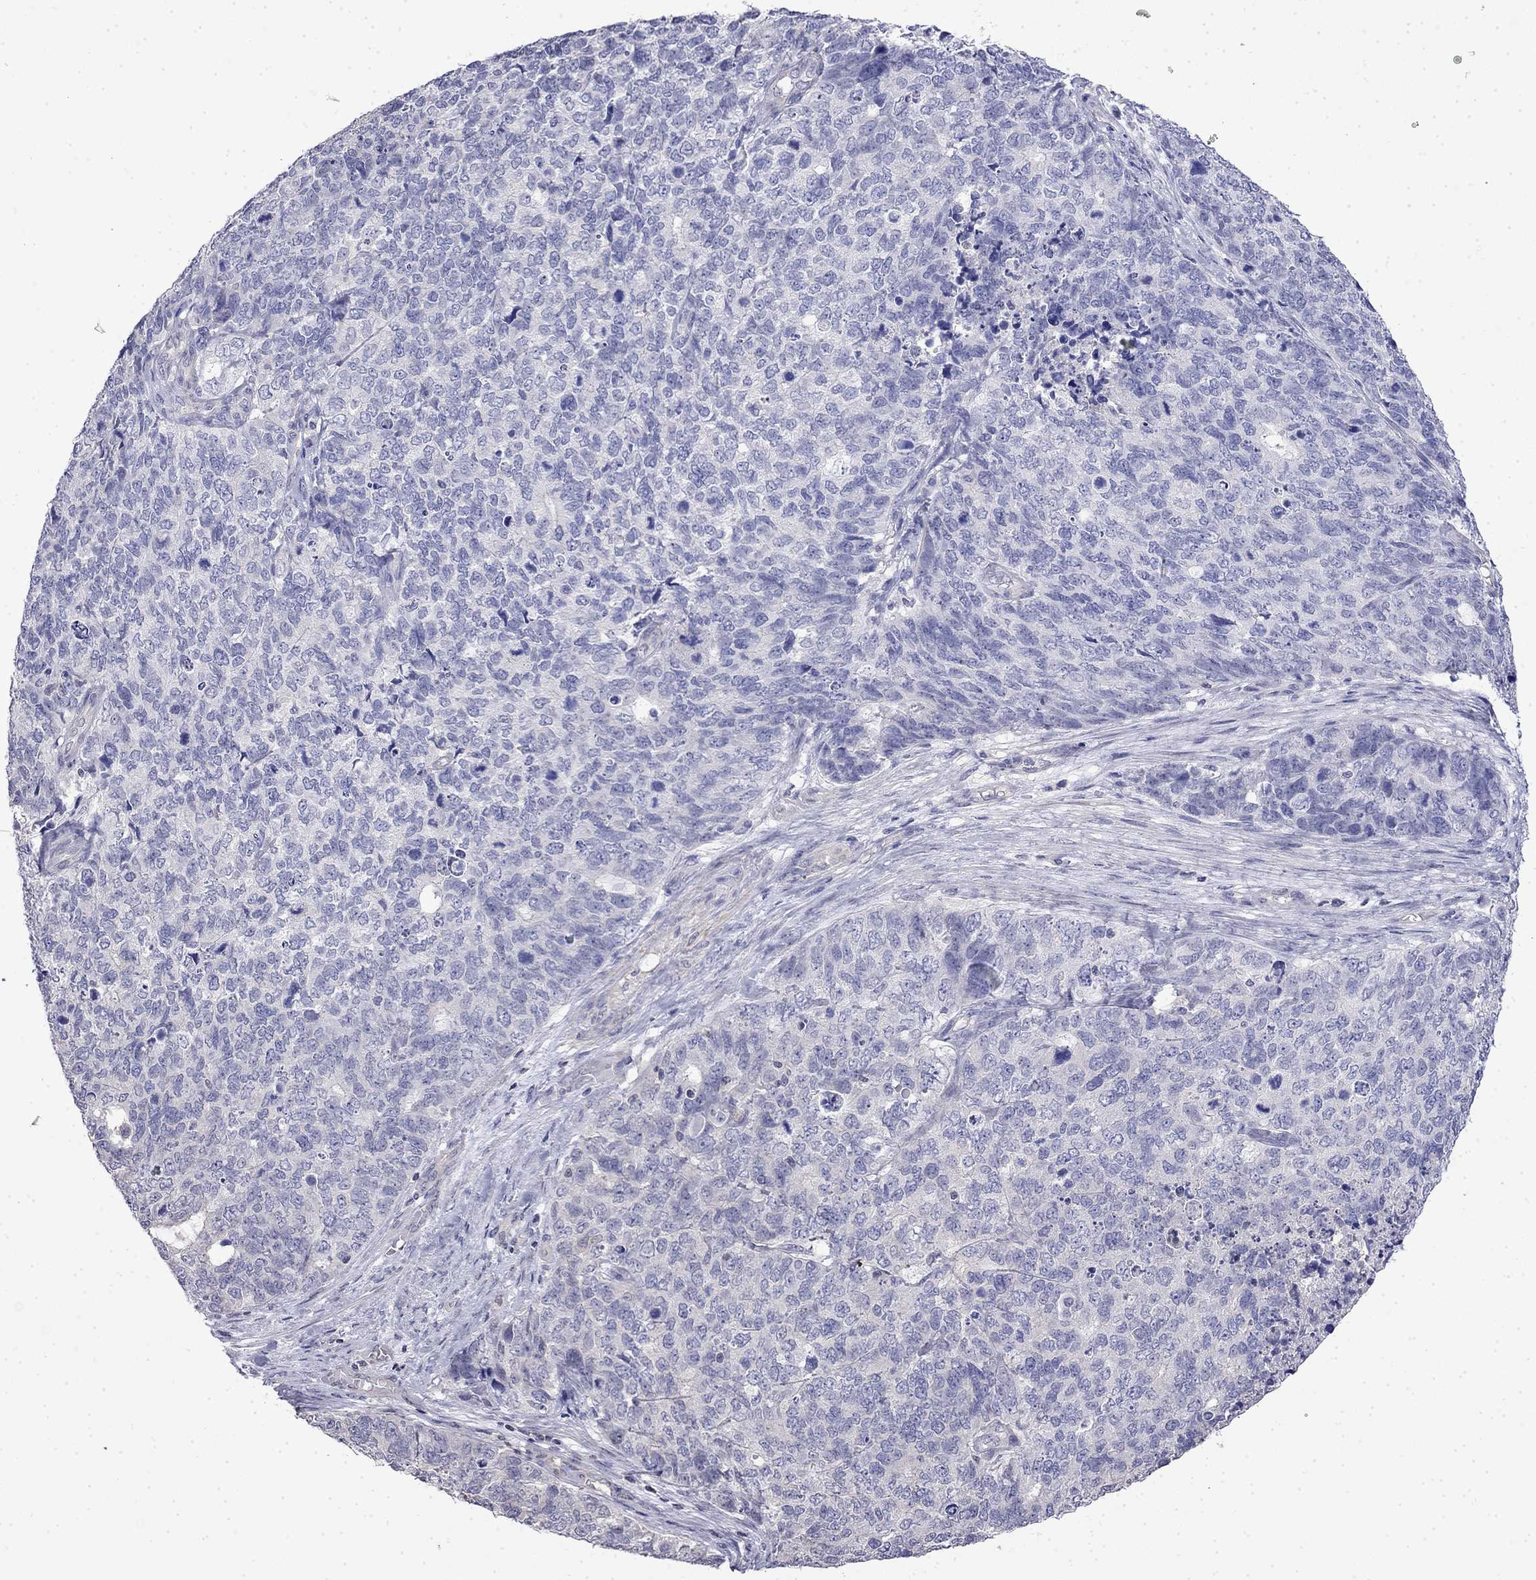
{"staining": {"intensity": "negative", "quantity": "none", "location": "none"}, "tissue": "cervical cancer", "cell_type": "Tumor cells", "image_type": "cancer", "snomed": [{"axis": "morphology", "description": "Squamous cell carcinoma, NOS"}, {"axis": "topography", "description": "Cervix"}], "caption": "Cervical squamous cell carcinoma was stained to show a protein in brown. There is no significant expression in tumor cells.", "gene": "GUCA1B", "patient": {"sex": "female", "age": 63}}